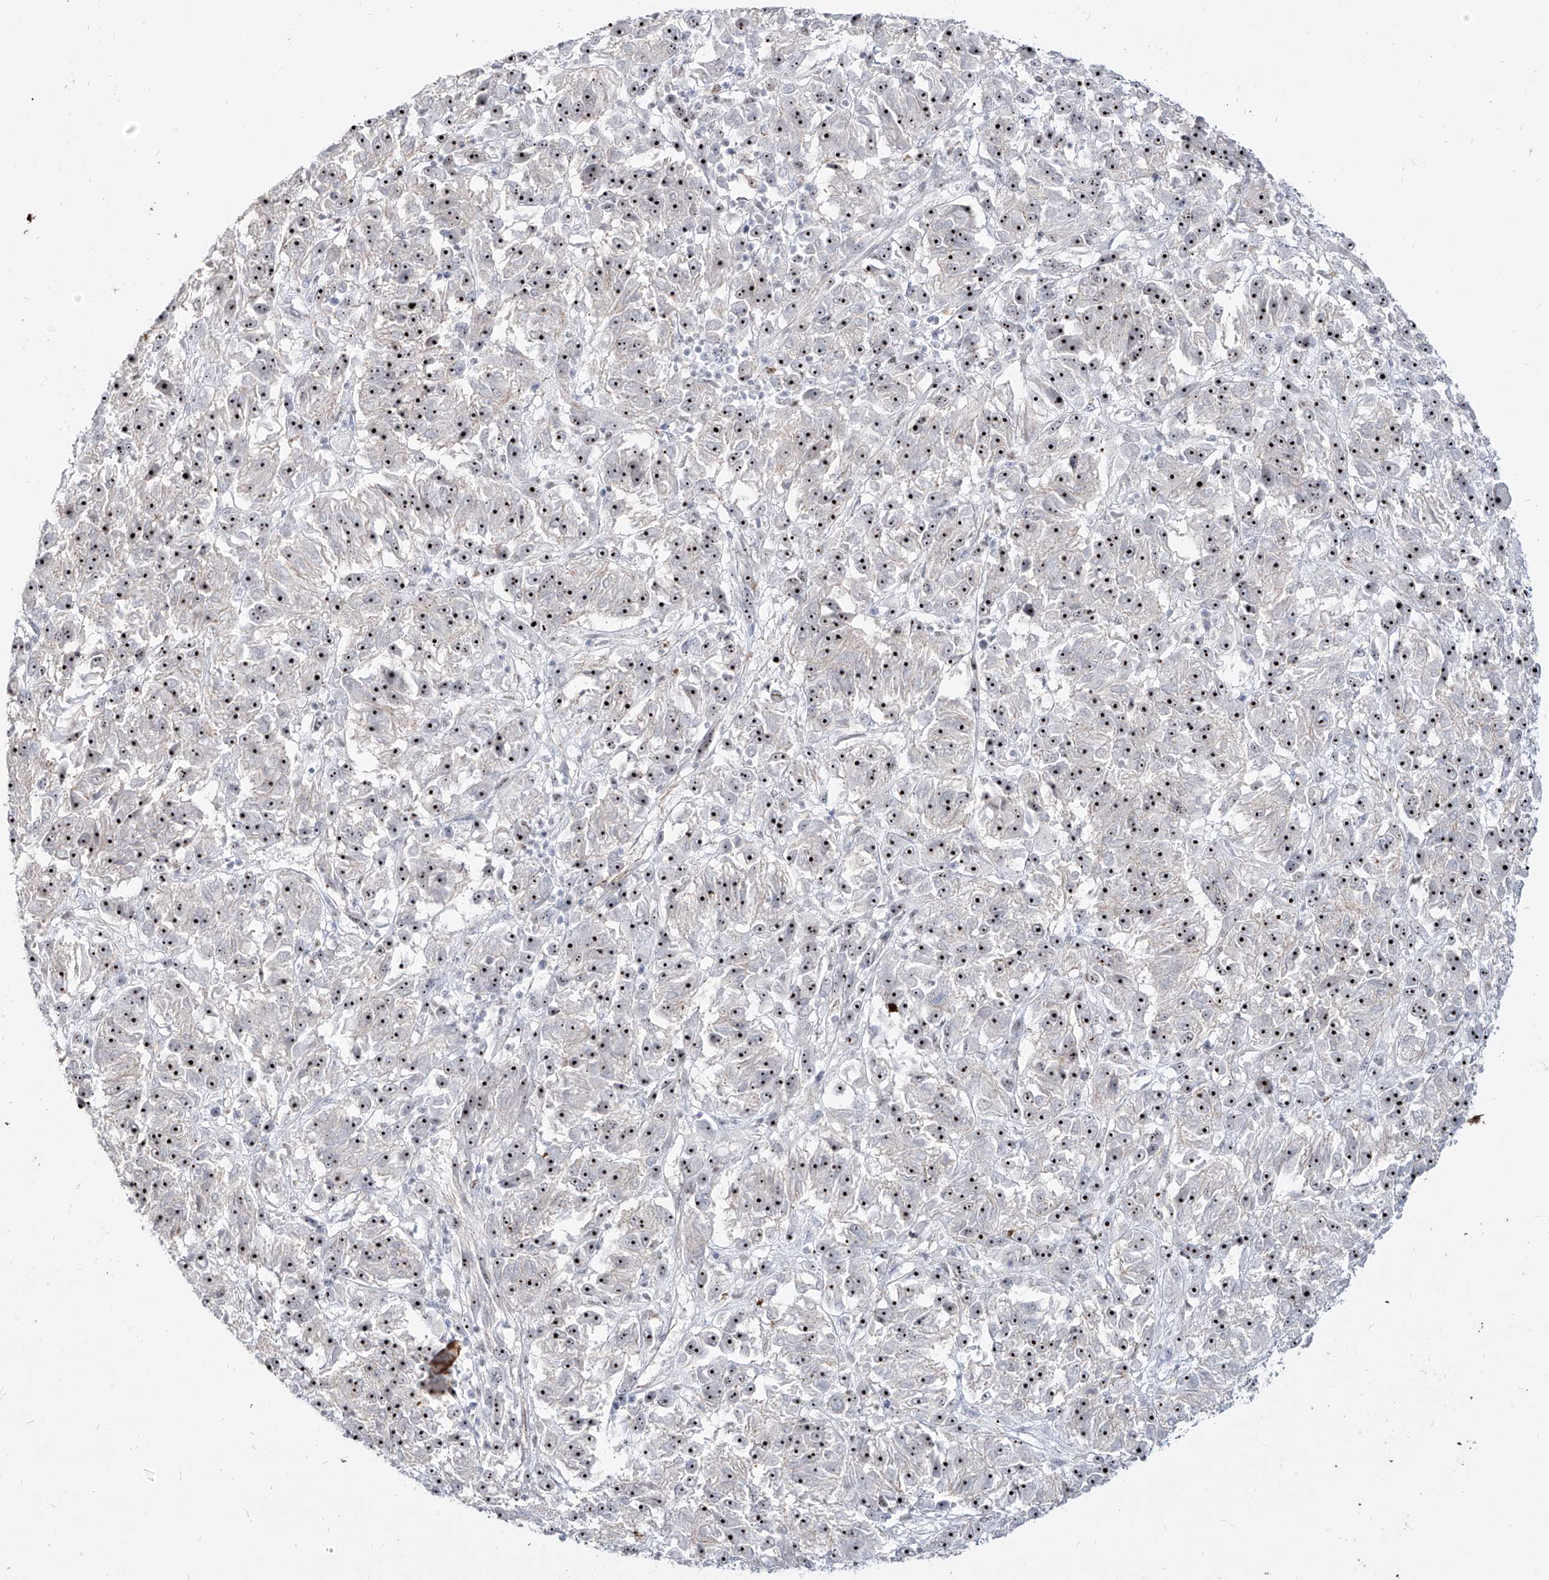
{"staining": {"intensity": "strong", "quantity": ">75%", "location": "nuclear"}, "tissue": "melanoma", "cell_type": "Tumor cells", "image_type": "cancer", "snomed": [{"axis": "morphology", "description": "Malignant melanoma, Metastatic site"}, {"axis": "topography", "description": "Lung"}], "caption": "Immunohistochemistry (IHC) photomicrograph of neoplastic tissue: melanoma stained using immunohistochemistry demonstrates high levels of strong protein expression localized specifically in the nuclear of tumor cells, appearing as a nuclear brown color.", "gene": "ZNF710", "patient": {"sex": "male", "age": 64}}